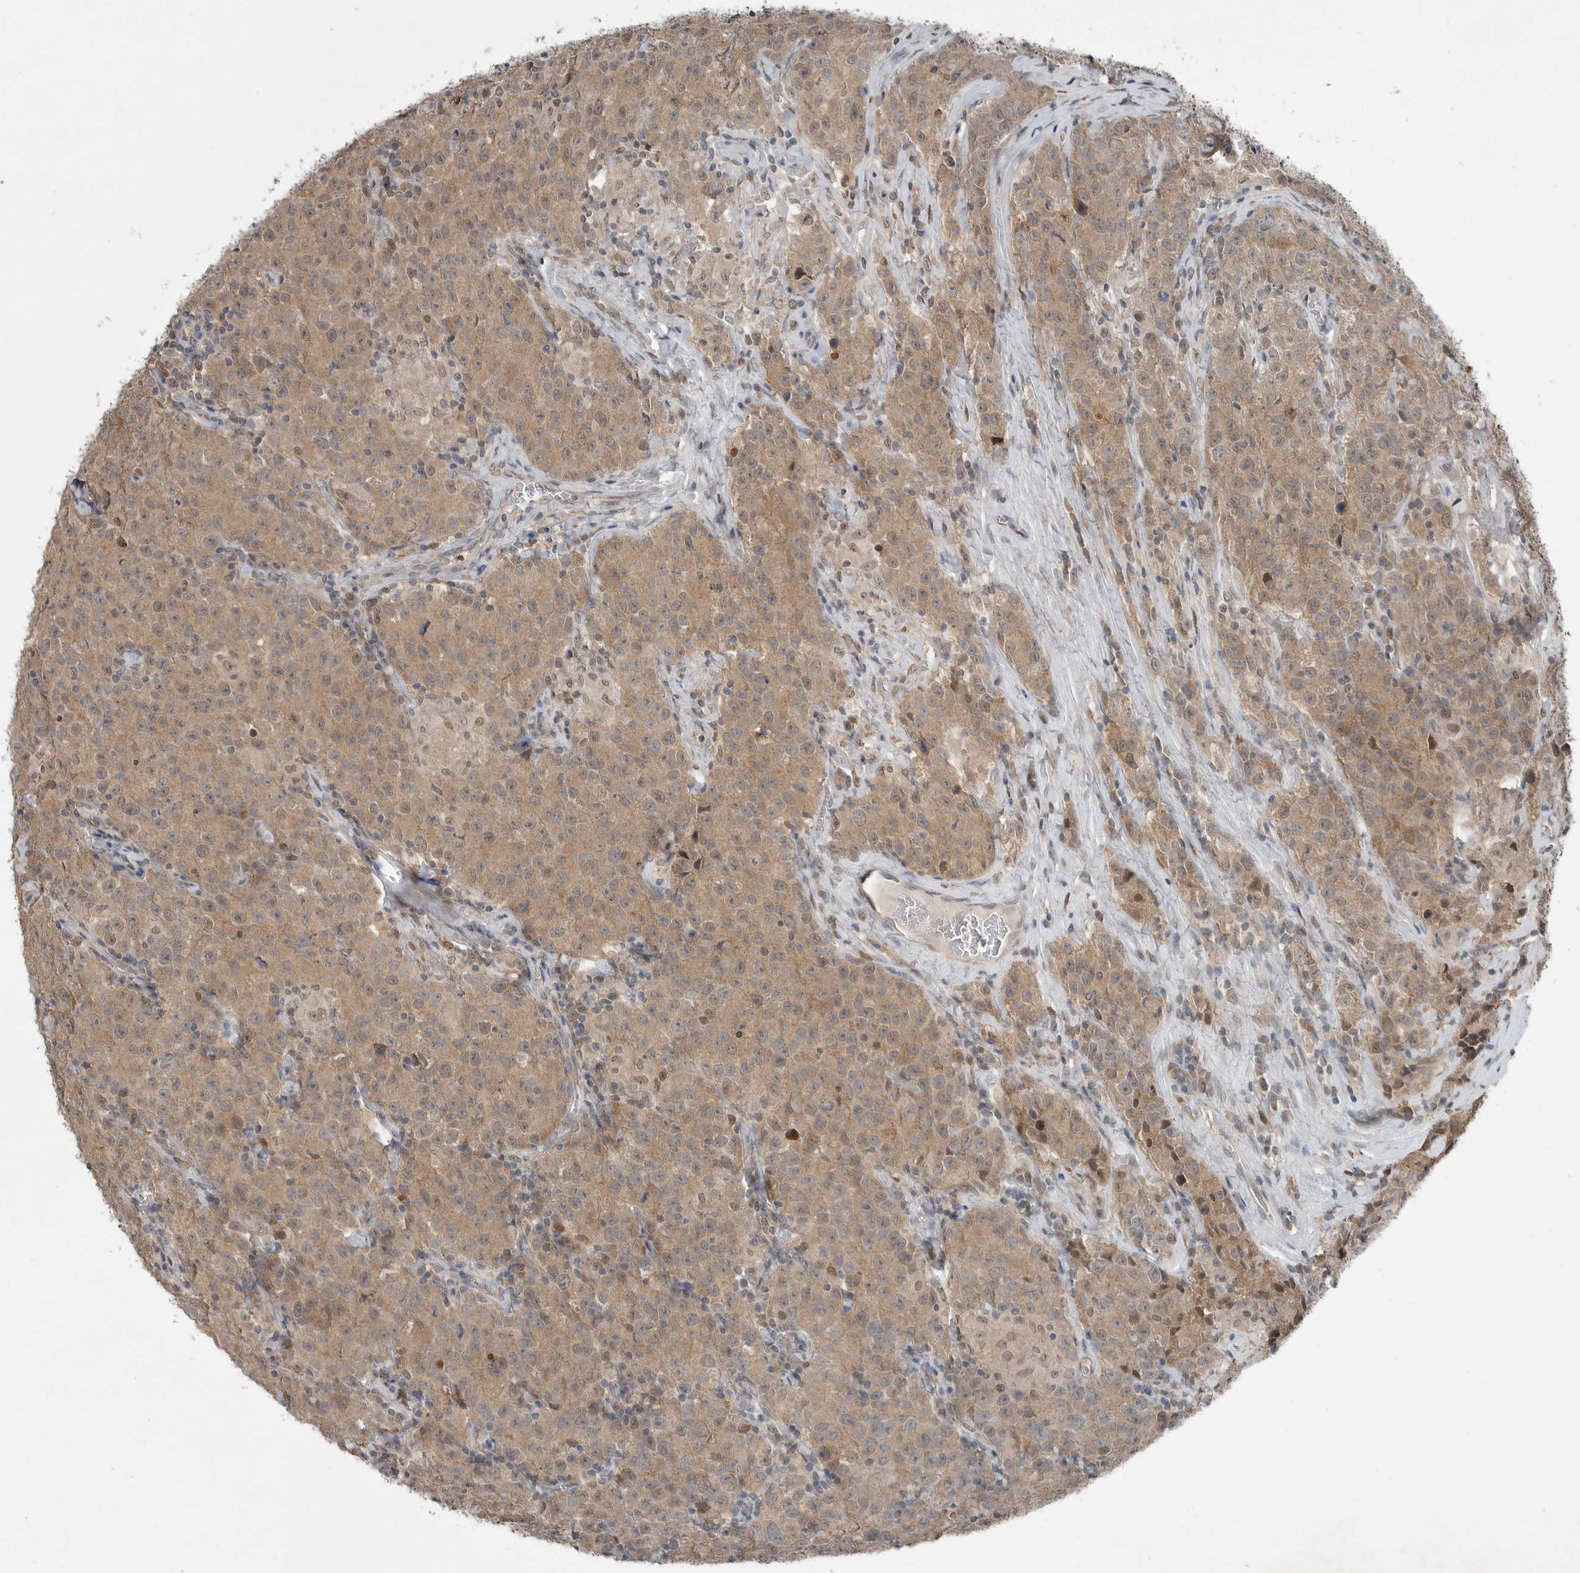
{"staining": {"intensity": "moderate", "quantity": ">75%", "location": "cytoplasmic/membranous,nuclear"}, "tissue": "testis cancer", "cell_type": "Tumor cells", "image_type": "cancer", "snomed": [{"axis": "morphology", "description": "Seminoma, NOS"}, {"axis": "morphology", "description": "Carcinoma, Embryonal, NOS"}, {"axis": "topography", "description": "Testis"}], "caption": "This histopathology image displays immunohistochemistry (IHC) staining of seminoma (testis), with medium moderate cytoplasmic/membranous and nuclear expression in about >75% of tumor cells.", "gene": "MFAP3L", "patient": {"sex": "male", "age": 43}}